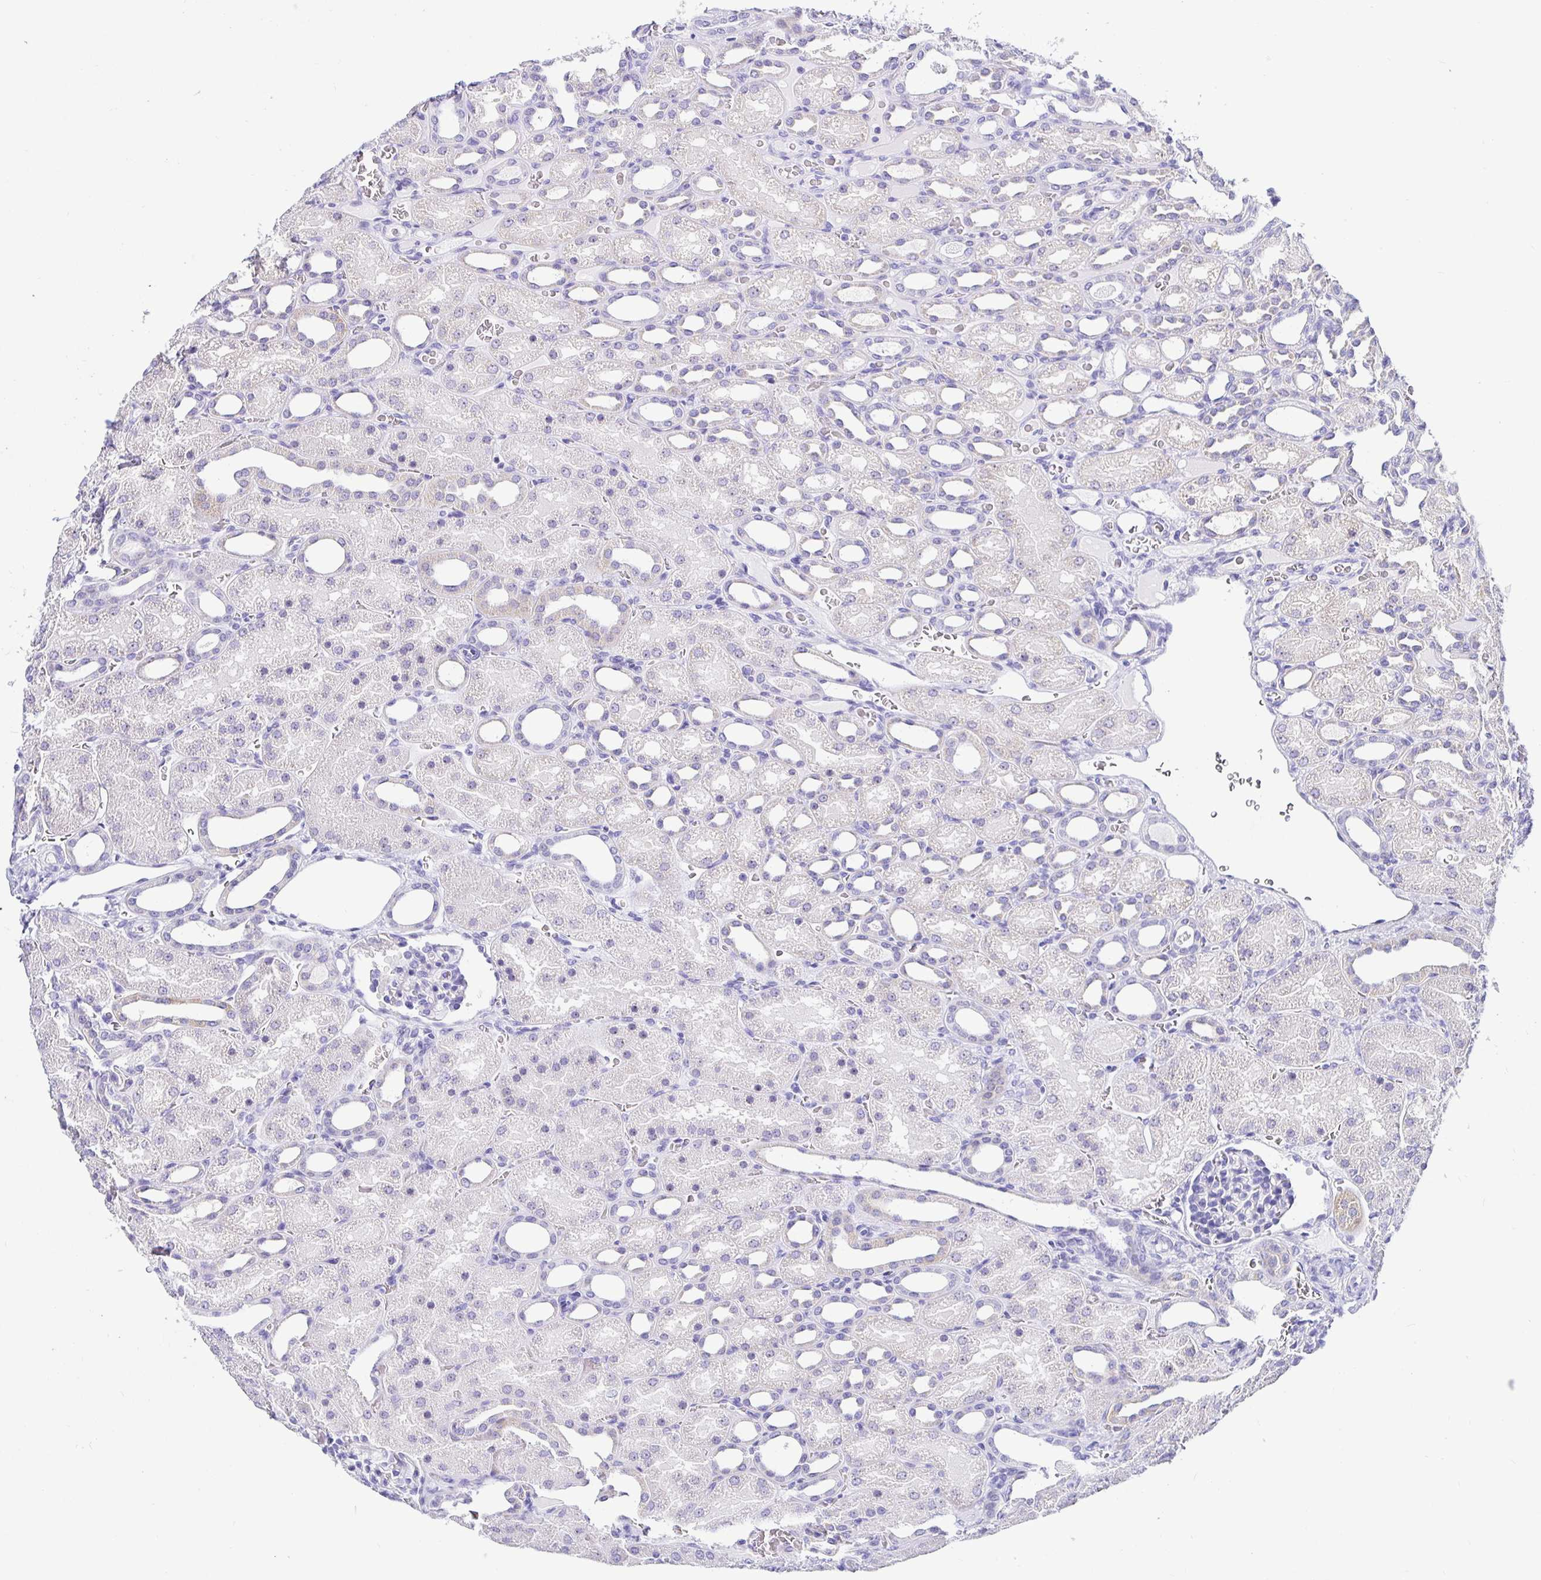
{"staining": {"intensity": "negative", "quantity": "none", "location": "none"}, "tissue": "kidney", "cell_type": "Cells in glomeruli", "image_type": "normal", "snomed": [{"axis": "morphology", "description": "Normal tissue, NOS"}, {"axis": "topography", "description": "Kidney"}], "caption": "DAB (3,3'-diaminobenzidine) immunohistochemical staining of benign human kidney exhibits no significant staining in cells in glomeruli. The staining is performed using DAB (3,3'-diaminobenzidine) brown chromogen with nuclei counter-stained in using hematoxylin.", "gene": "PRAMEF18", "patient": {"sex": "male", "age": 2}}